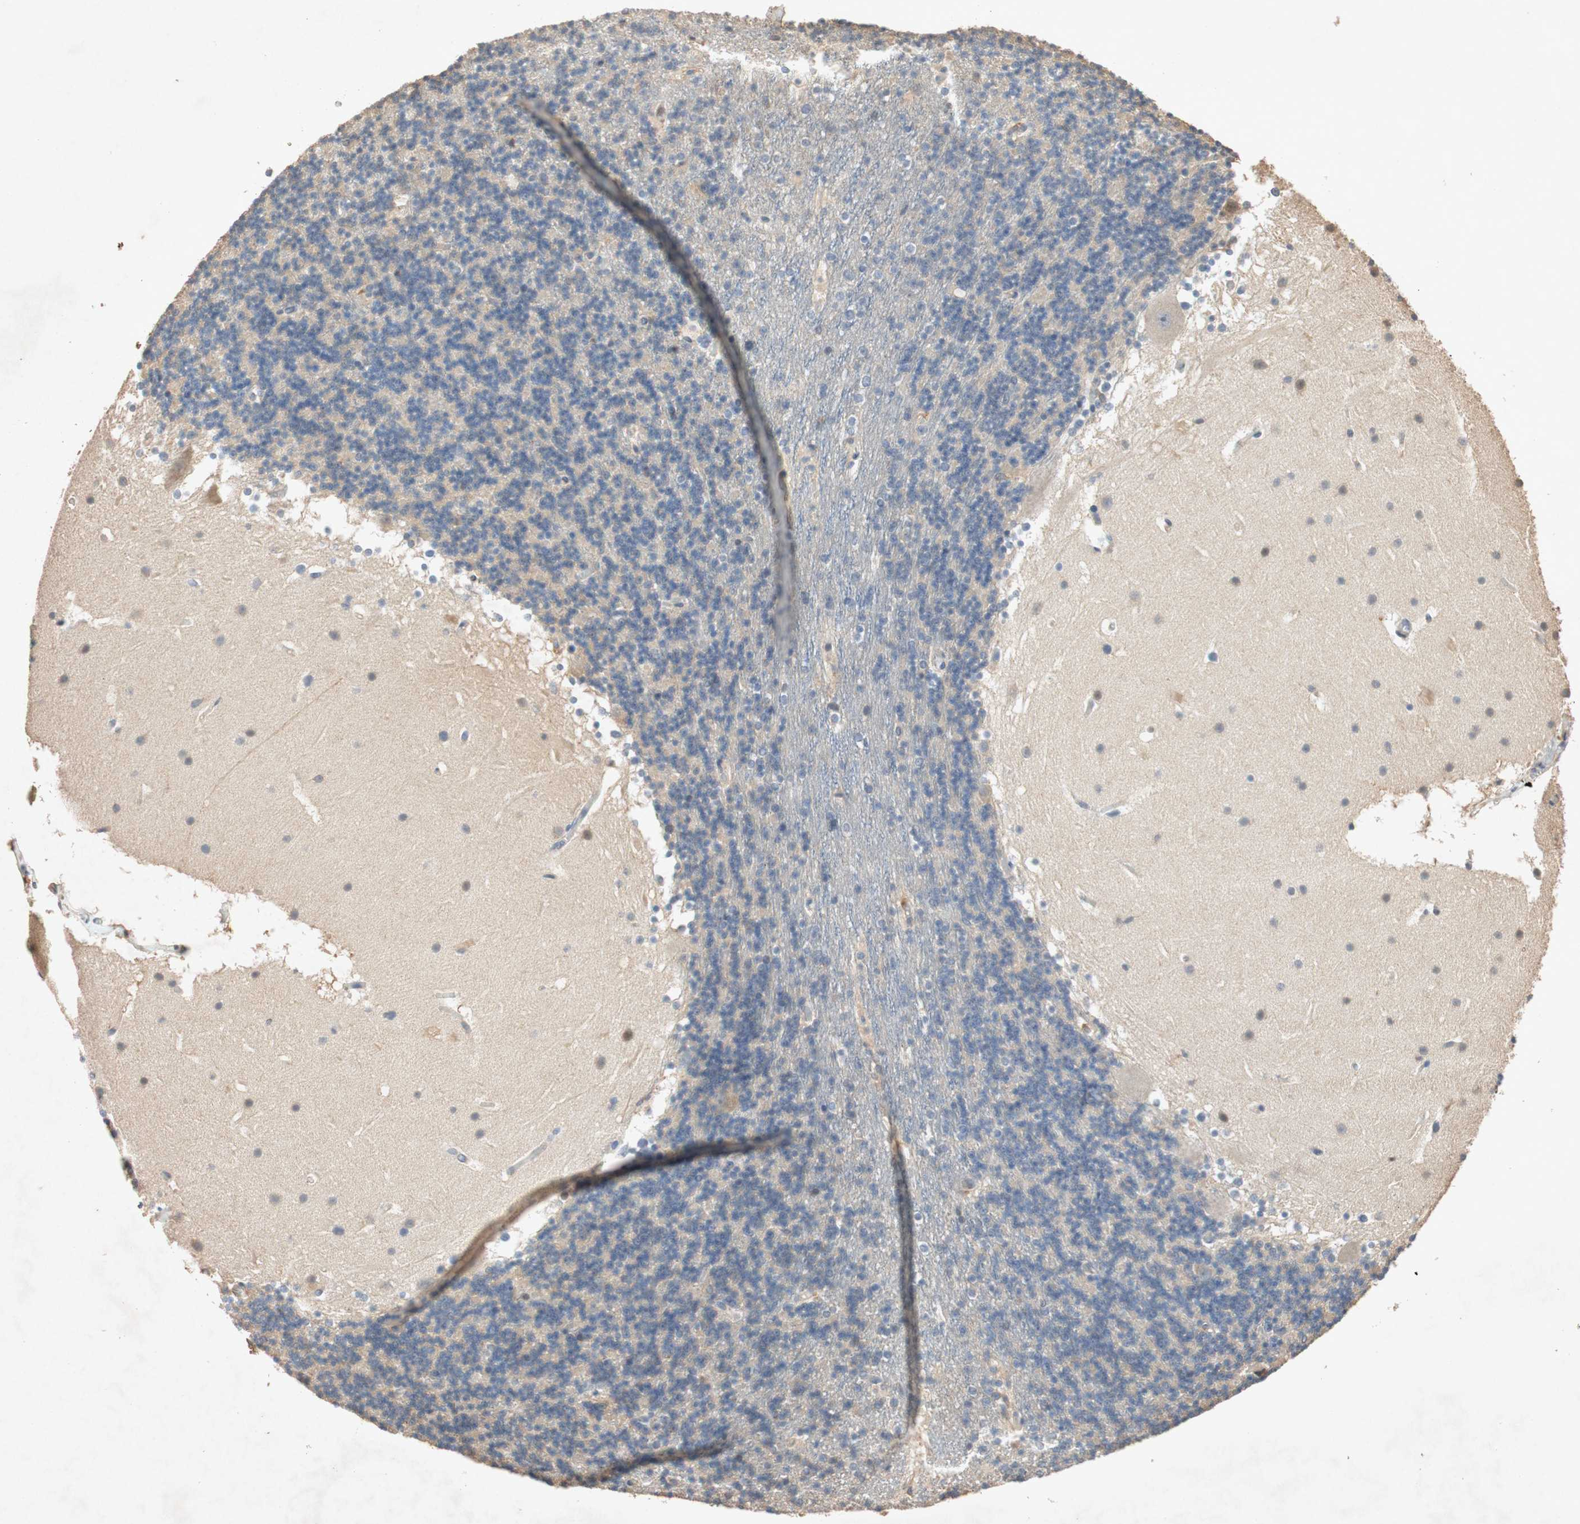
{"staining": {"intensity": "negative", "quantity": "none", "location": "none"}, "tissue": "cerebellum", "cell_type": "Cells in granular layer", "image_type": "normal", "snomed": [{"axis": "morphology", "description": "Normal tissue, NOS"}, {"axis": "topography", "description": "Cerebellum"}], "caption": "High power microscopy image of an immunohistochemistry (IHC) histopathology image of unremarkable cerebellum, revealing no significant expression in cells in granular layer. Nuclei are stained in blue.", "gene": "TUBB", "patient": {"sex": "male", "age": 45}}